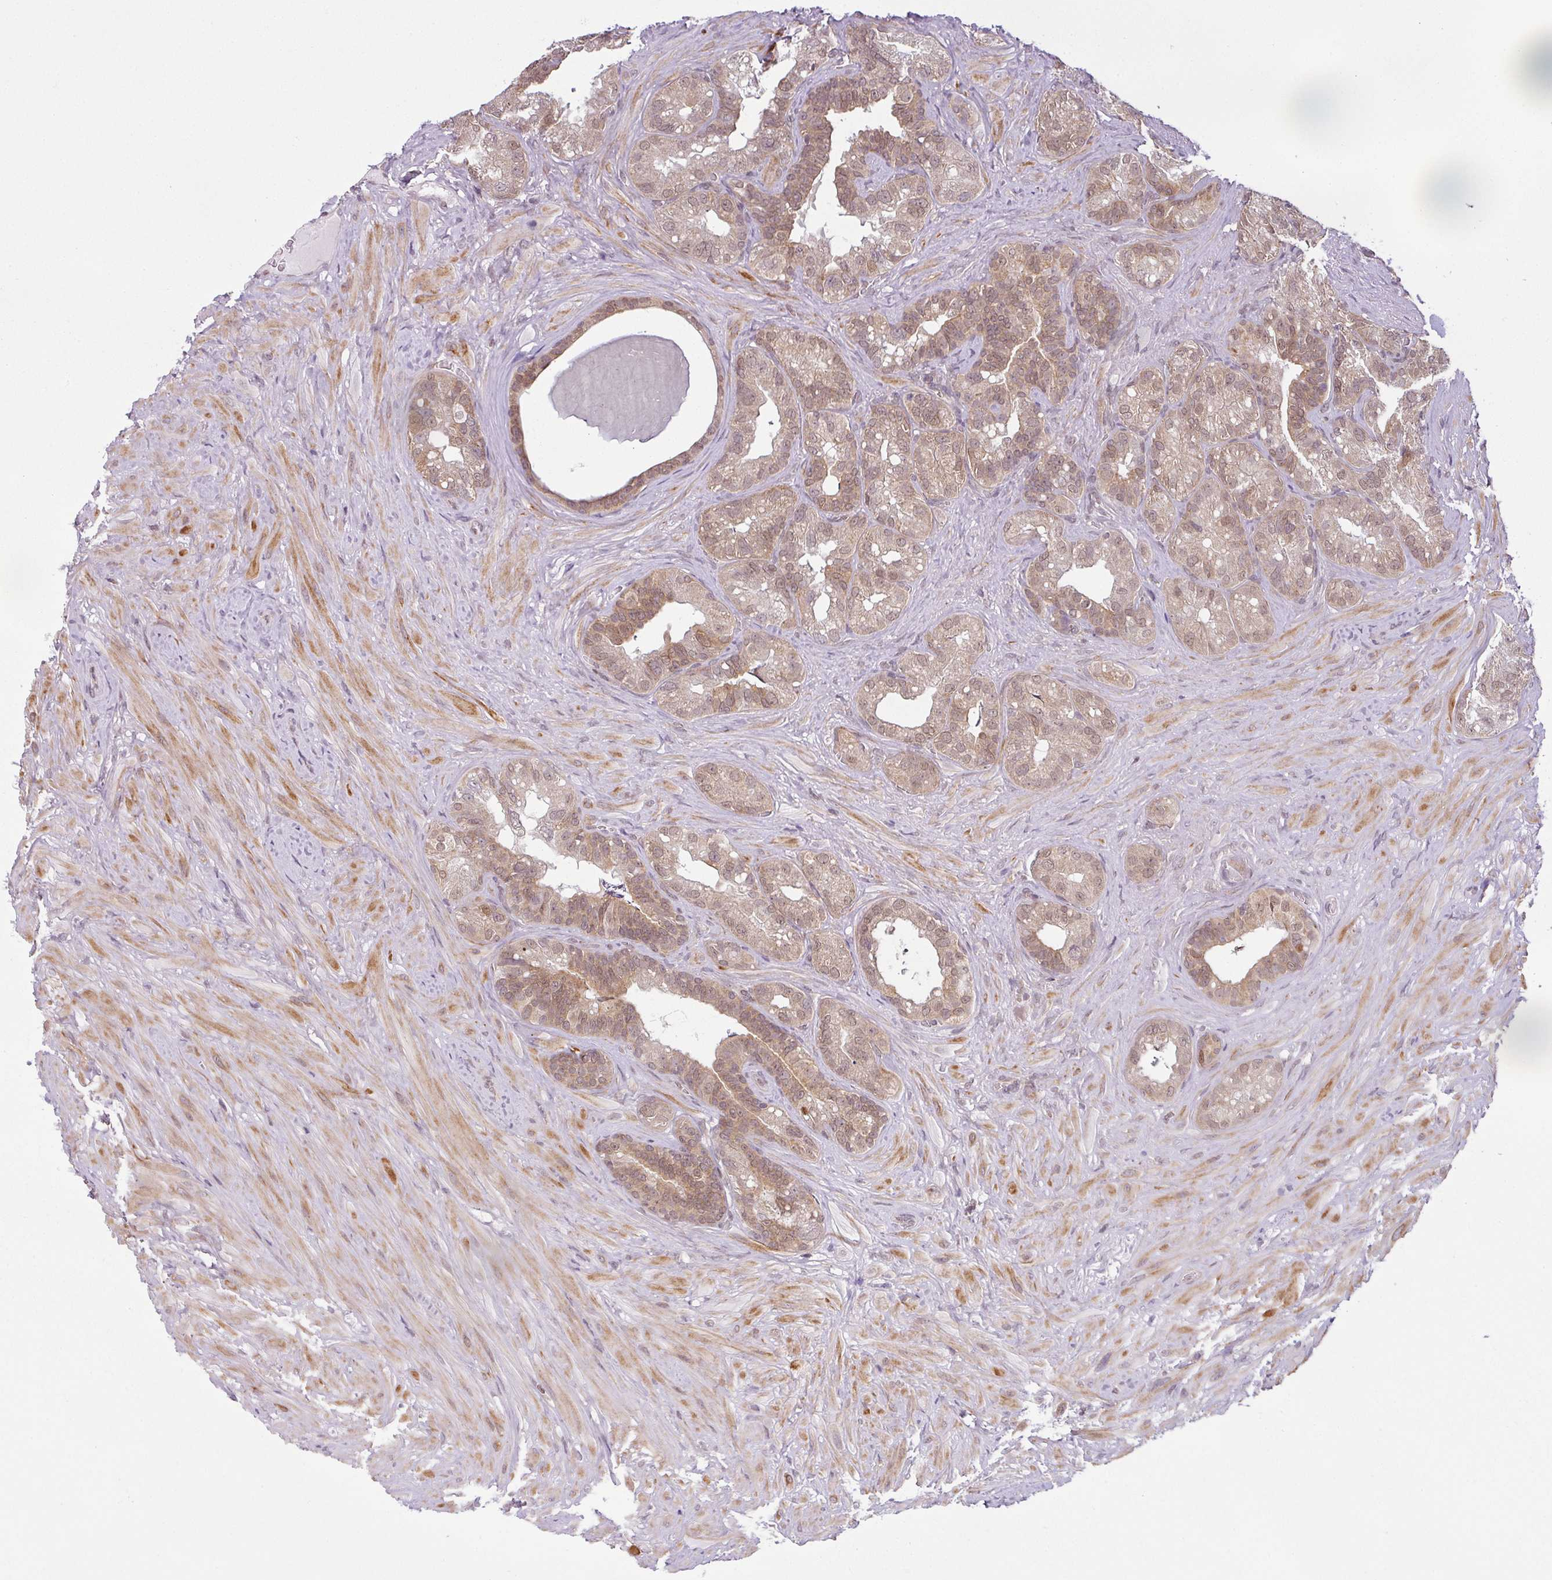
{"staining": {"intensity": "moderate", "quantity": ">75%", "location": "cytoplasmic/membranous,nuclear"}, "tissue": "seminal vesicle", "cell_type": "Glandular cells", "image_type": "normal", "snomed": [{"axis": "morphology", "description": "Normal tissue, NOS"}, {"axis": "topography", "description": "Seminal veicle"}], "caption": "Protein staining of normal seminal vesicle shows moderate cytoplasmic/membranous,nuclear positivity in about >75% of glandular cells. The staining was performed using DAB, with brown indicating positive protein expression. Nuclei are stained blue with hematoxylin.", "gene": "DERPC", "patient": {"sex": "male", "age": 60}}